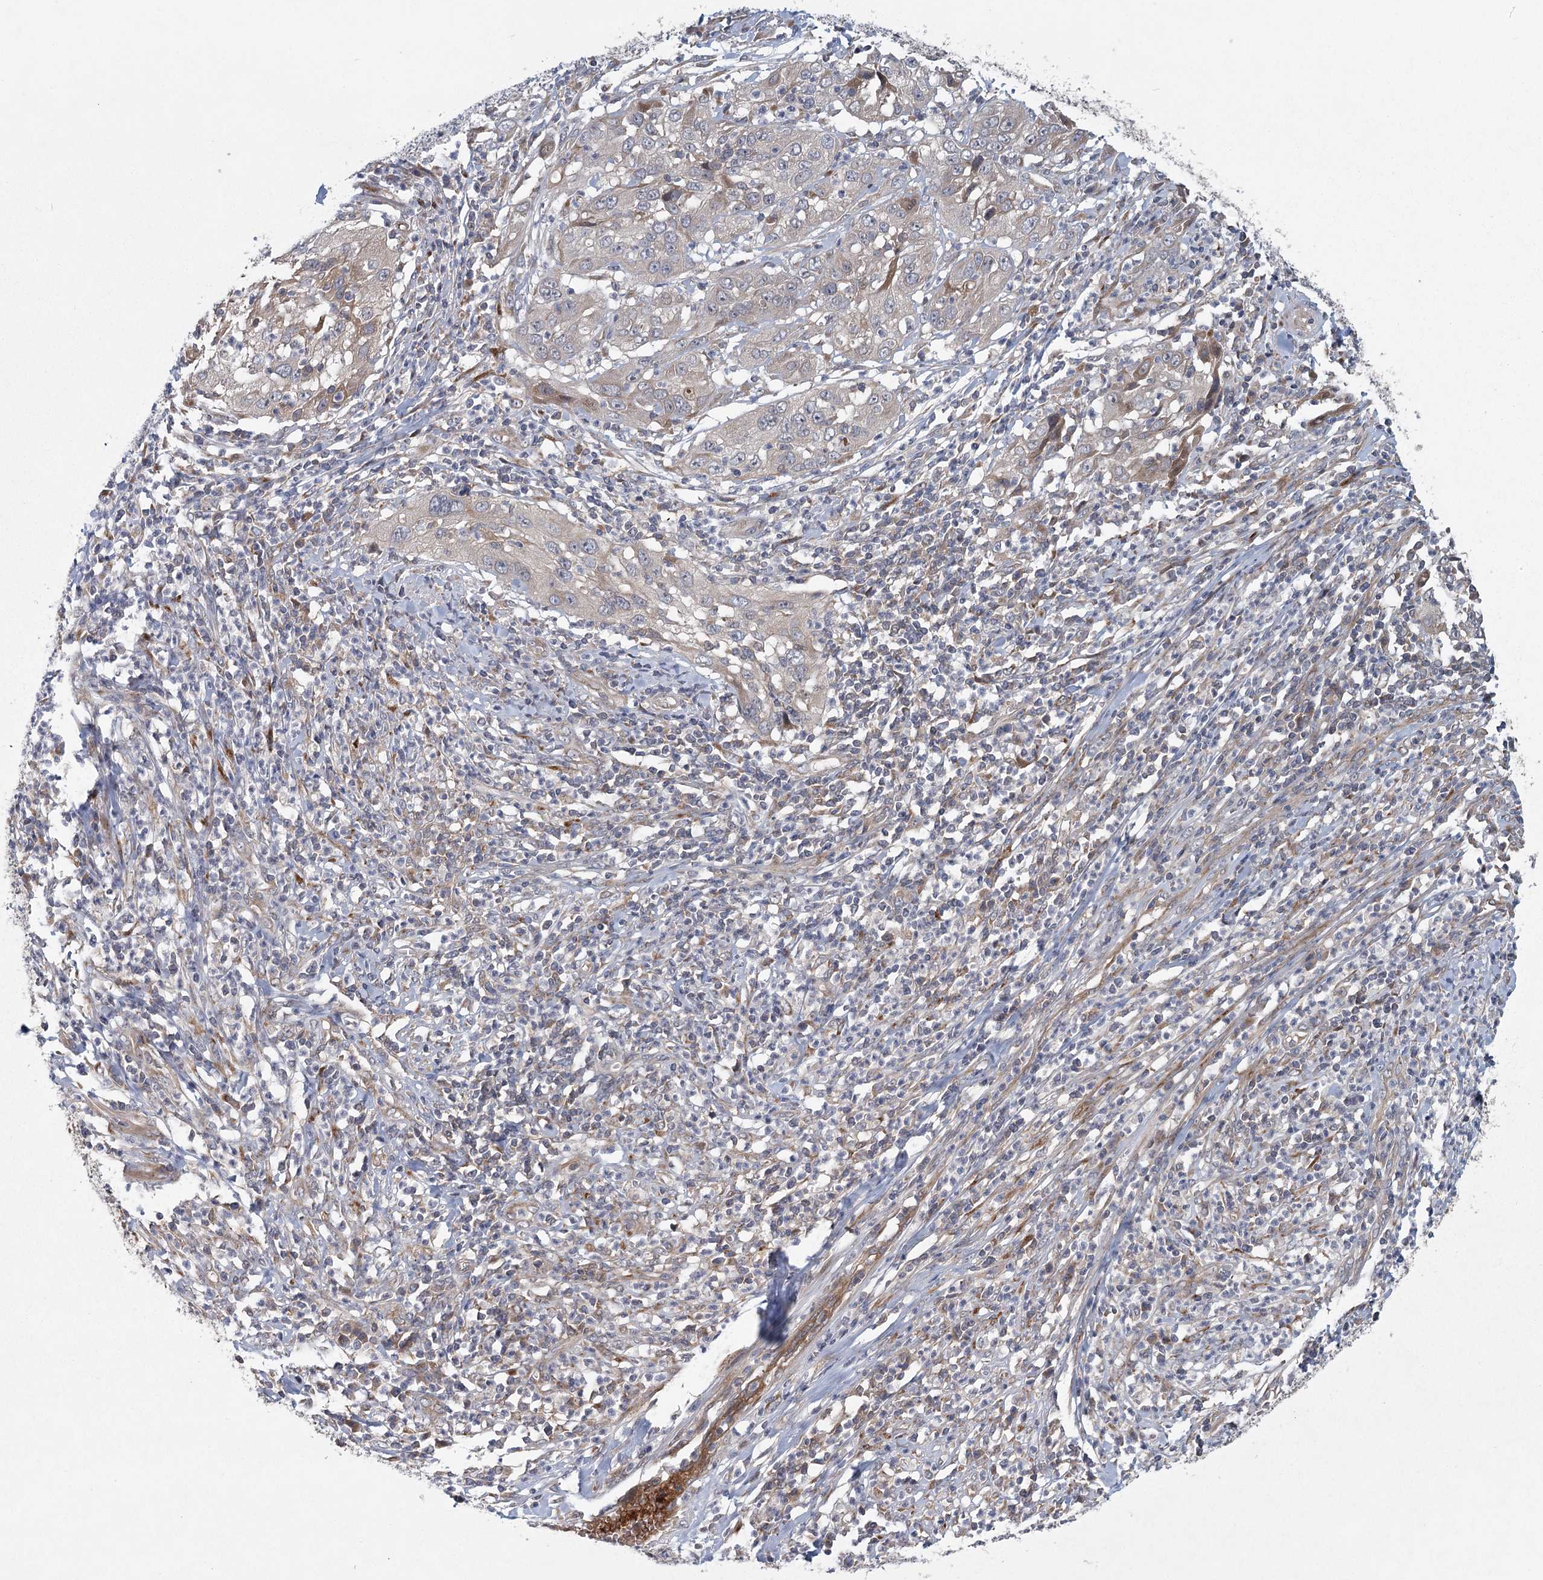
{"staining": {"intensity": "weak", "quantity": "<25%", "location": "cytoplasmic/membranous,nuclear"}, "tissue": "cervical cancer", "cell_type": "Tumor cells", "image_type": "cancer", "snomed": [{"axis": "morphology", "description": "Squamous cell carcinoma, NOS"}, {"axis": "topography", "description": "Cervix"}], "caption": "Immunohistochemistry micrograph of cervical squamous cell carcinoma stained for a protein (brown), which demonstrates no staining in tumor cells. The staining is performed using DAB brown chromogen with nuclei counter-stained in using hematoxylin.", "gene": "LRRC14B", "patient": {"sex": "female", "age": 32}}